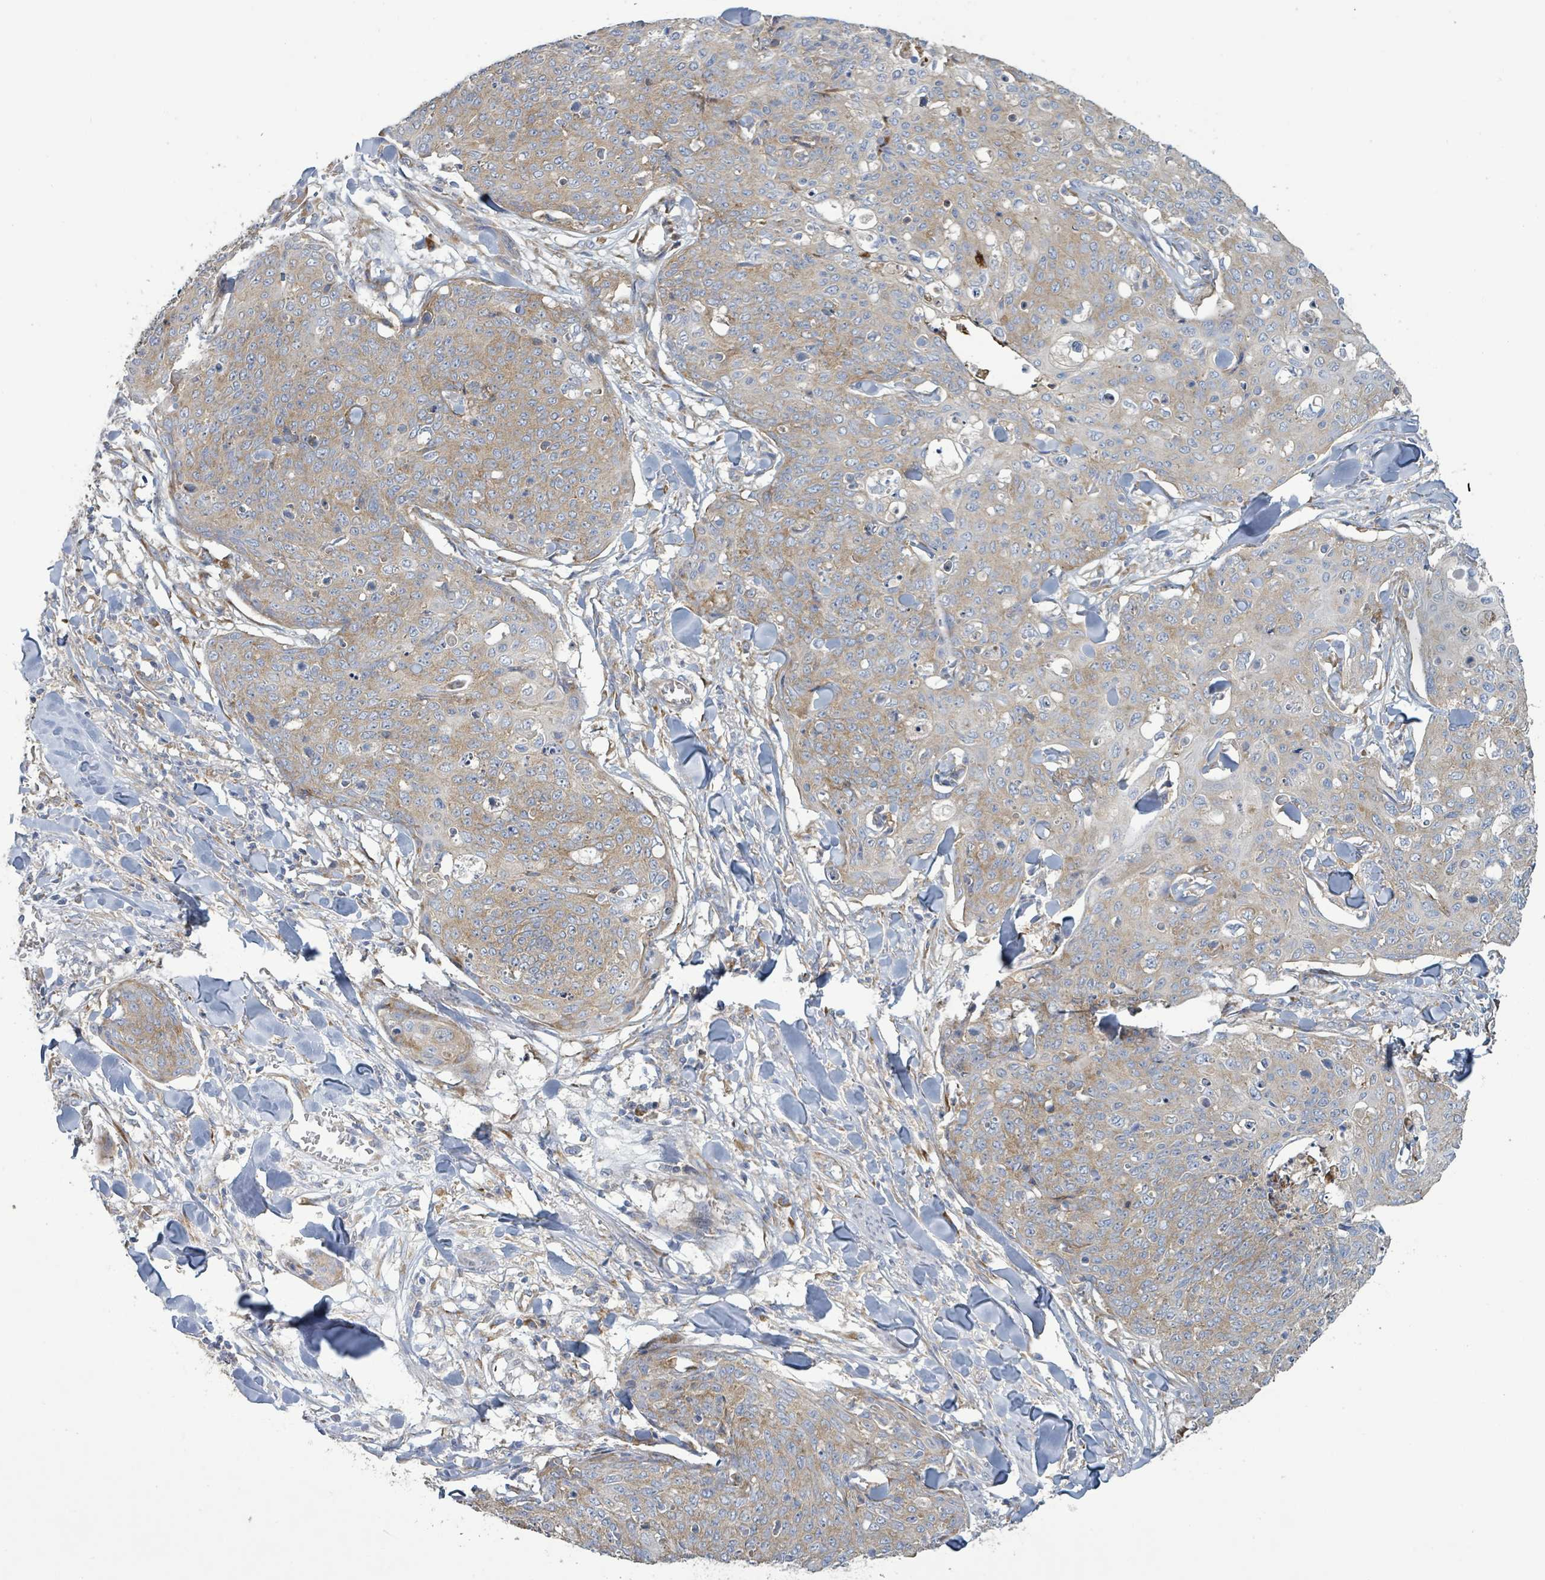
{"staining": {"intensity": "moderate", "quantity": "25%-75%", "location": "cytoplasmic/membranous"}, "tissue": "skin cancer", "cell_type": "Tumor cells", "image_type": "cancer", "snomed": [{"axis": "morphology", "description": "Squamous cell carcinoma, NOS"}, {"axis": "topography", "description": "Skin"}, {"axis": "topography", "description": "Vulva"}], "caption": "DAB immunohistochemical staining of human squamous cell carcinoma (skin) displays moderate cytoplasmic/membranous protein positivity in approximately 25%-75% of tumor cells.", "gene": "RPL32", "patient": {"sex": "female", "age": 85}}